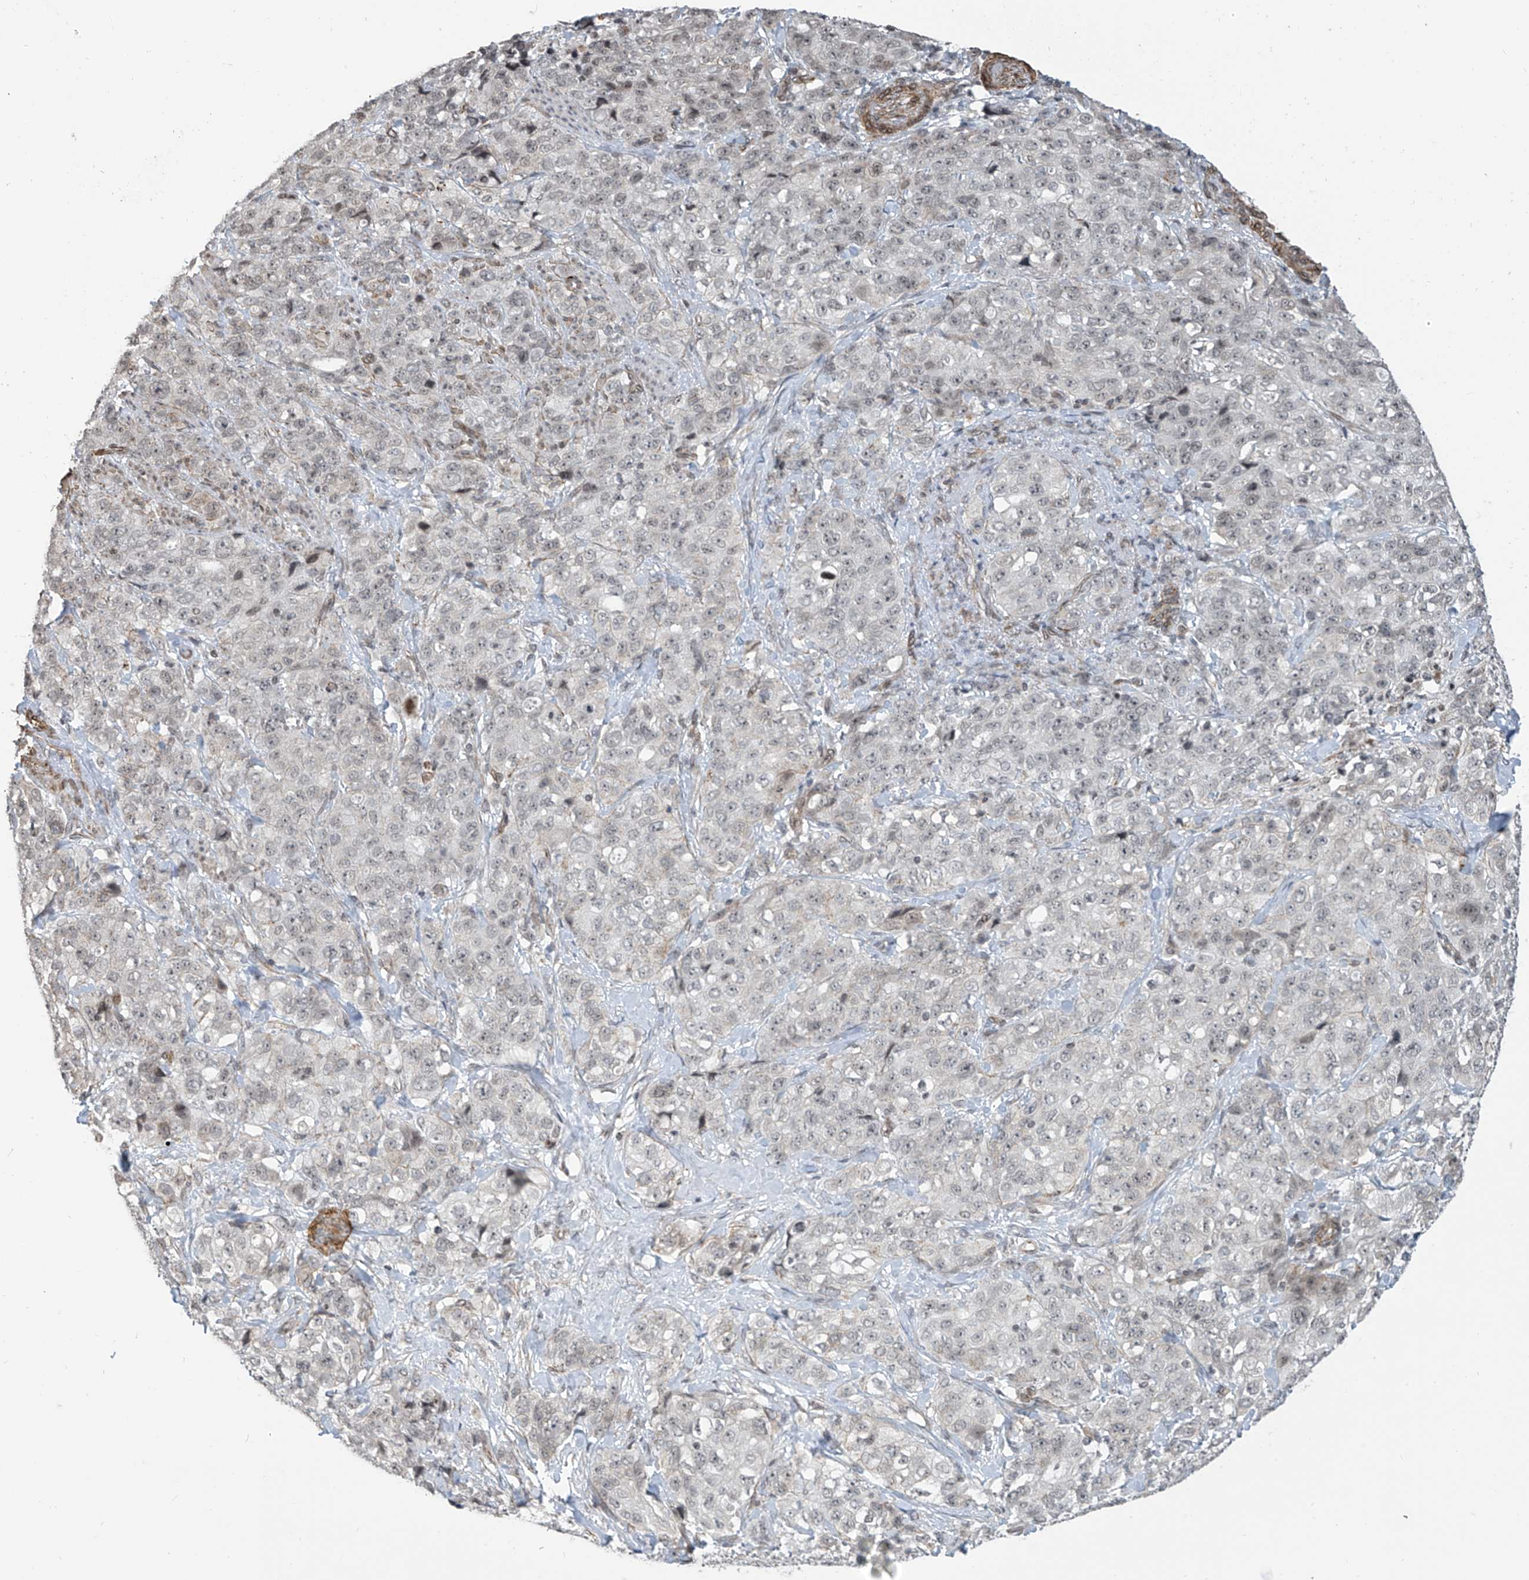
{"staining": {"intensity": "negative", "quantity": "none", "location": "none"}, "tissue": "stomach cancer", "cell_type": "Tumor cells", "image_type": "cancer", "snomed": [{"axis": "morphology", "description": "Adenocarcinoma, NOS"}, {"axis": "topography", "description": "Stomach"}], "caption": "The image shows no significant staining in tumor cells of adenocarcinoma (stomach).", "gene": "METAP1D", "patient": {"sex": "male", "age": 48}}